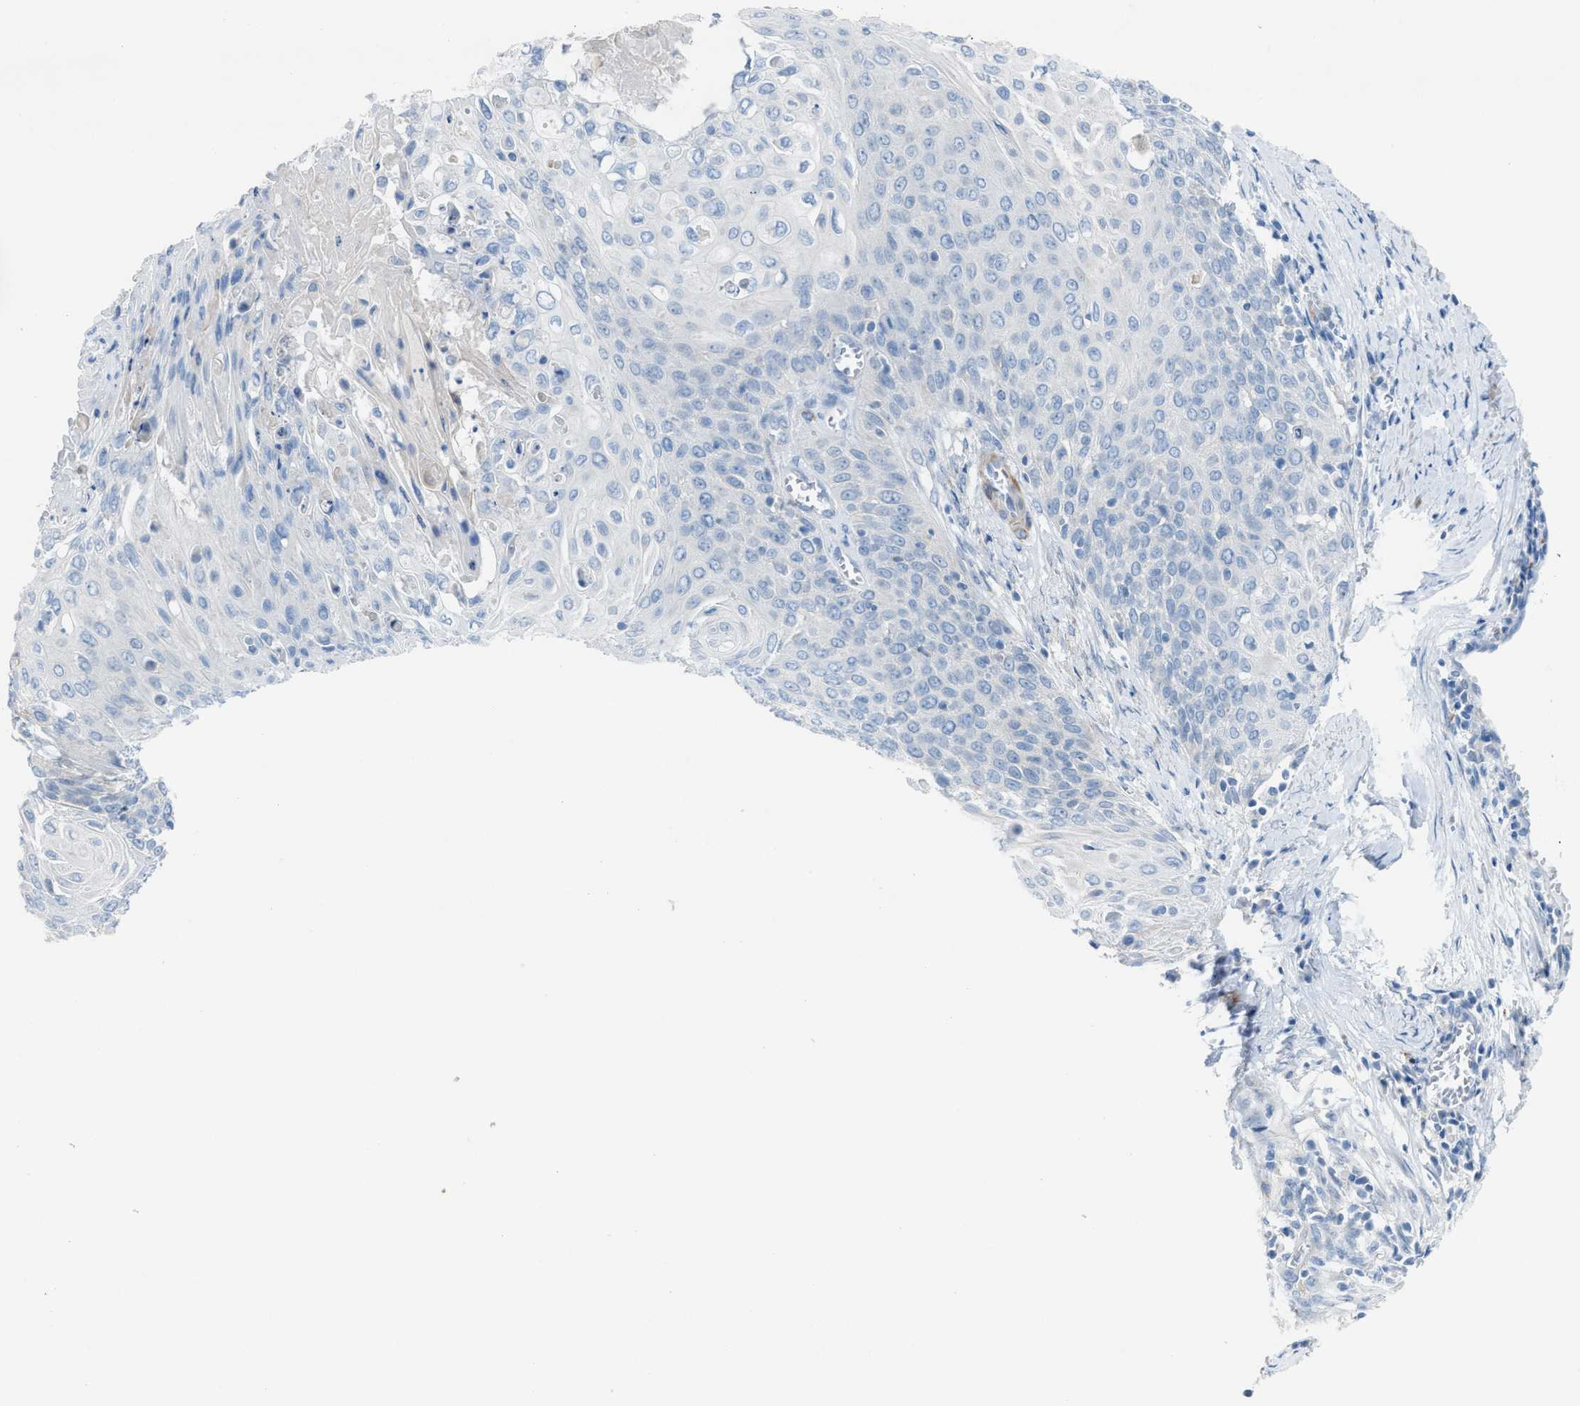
{"staining": {"intensity": "negative", "quantity": "none", "location": "none"}, "tissue": "cervical cancer", "cell_type": "Tumor cells", "image_type": "cancer", "snomed": [{"axis": "morphology", "description": "Squamous cell carcinoma, NOS"}, {"axis": "topography", "description": "Cervix"}], "caption": "The histopathology image displays no significant staining in tumor cells of cervical cancer.", "gene": "ASPA", "patient": {"sex": "female", "age": 39}}